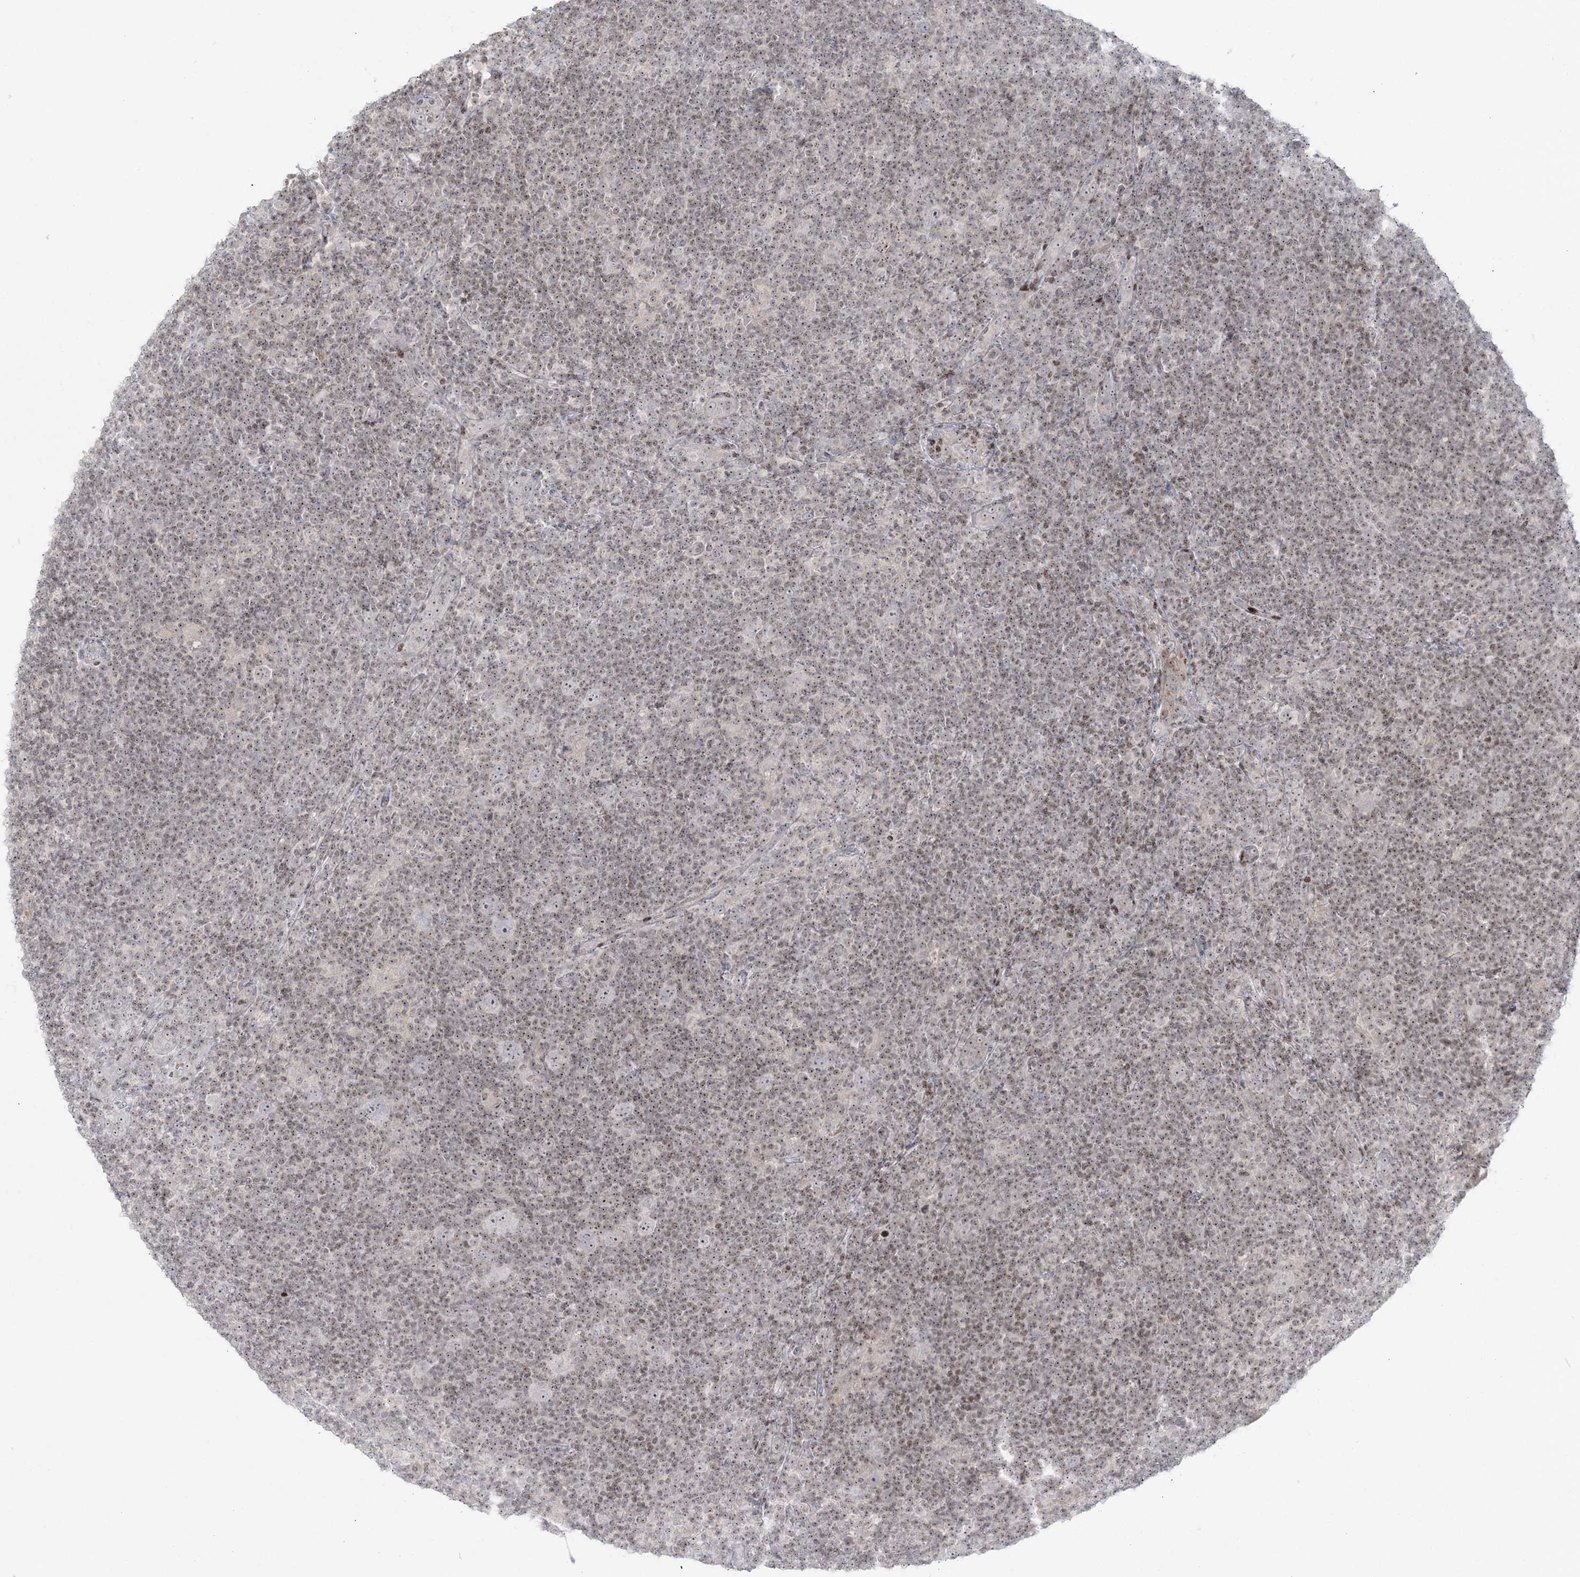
{"staining": {"intensity": "negative", "quantity": "none", "location": "none"}, "tissue": "lymphoma", "cell_type": "Tumor cells", "image_type": "cancer", "snomed": [{"axis": "morphology", "description": "Hodgkin's disease, NOS"}, {"axis": "topography", "description": "Lymph node"}], "caption": "Tumor cells are negative for brown protein staining in lymphoma.", "gene": "SH3BP4", "patient": {"sex": "female", "age": 57}}